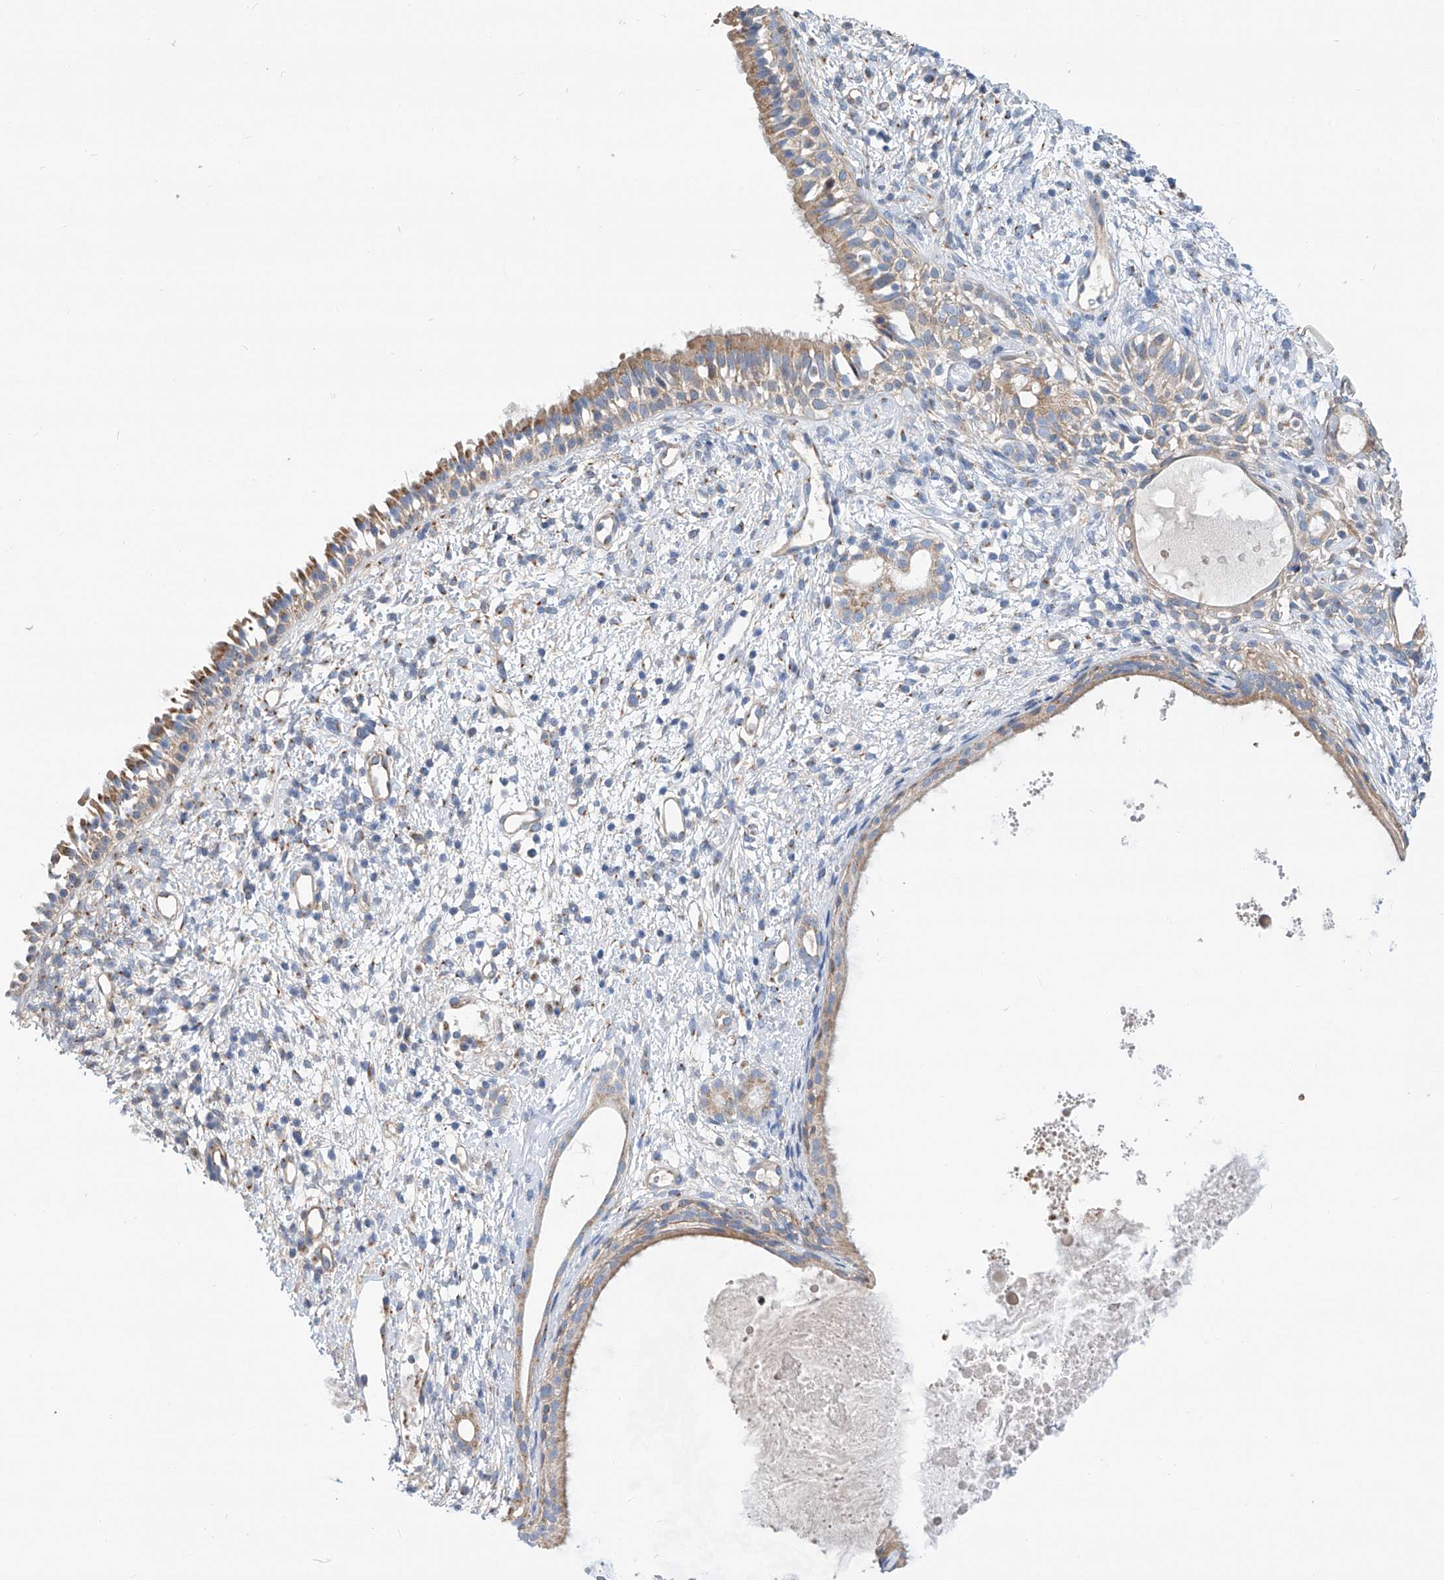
{"staining": {"intensity": "moderate", "quantity": ">75%", "location": "cytoplasmic/membranous"}, "tissue": "nasopharynx", "cell_type": "Respiratory epithelial cells", "image_type": "normal", "snomed": [{"axis": "morphology", "description": "Normal tissue, NOS"}, {"axis": "topography", "description": "Nasopharynx"}], "caption": "A photomicrograph of human nasopharynx stained for a protein reveals moderate cytoplasmic/membranous brown staining in respiratory epithelial cells. The staining was performed using DAB (3,3'-diaminobenzidine), with brown indicating positive protein expression. Nuclei are stained blue with hematoxylin.", "gene": "SLC22A7", "patient": {"sex": "male", "age": 22}}